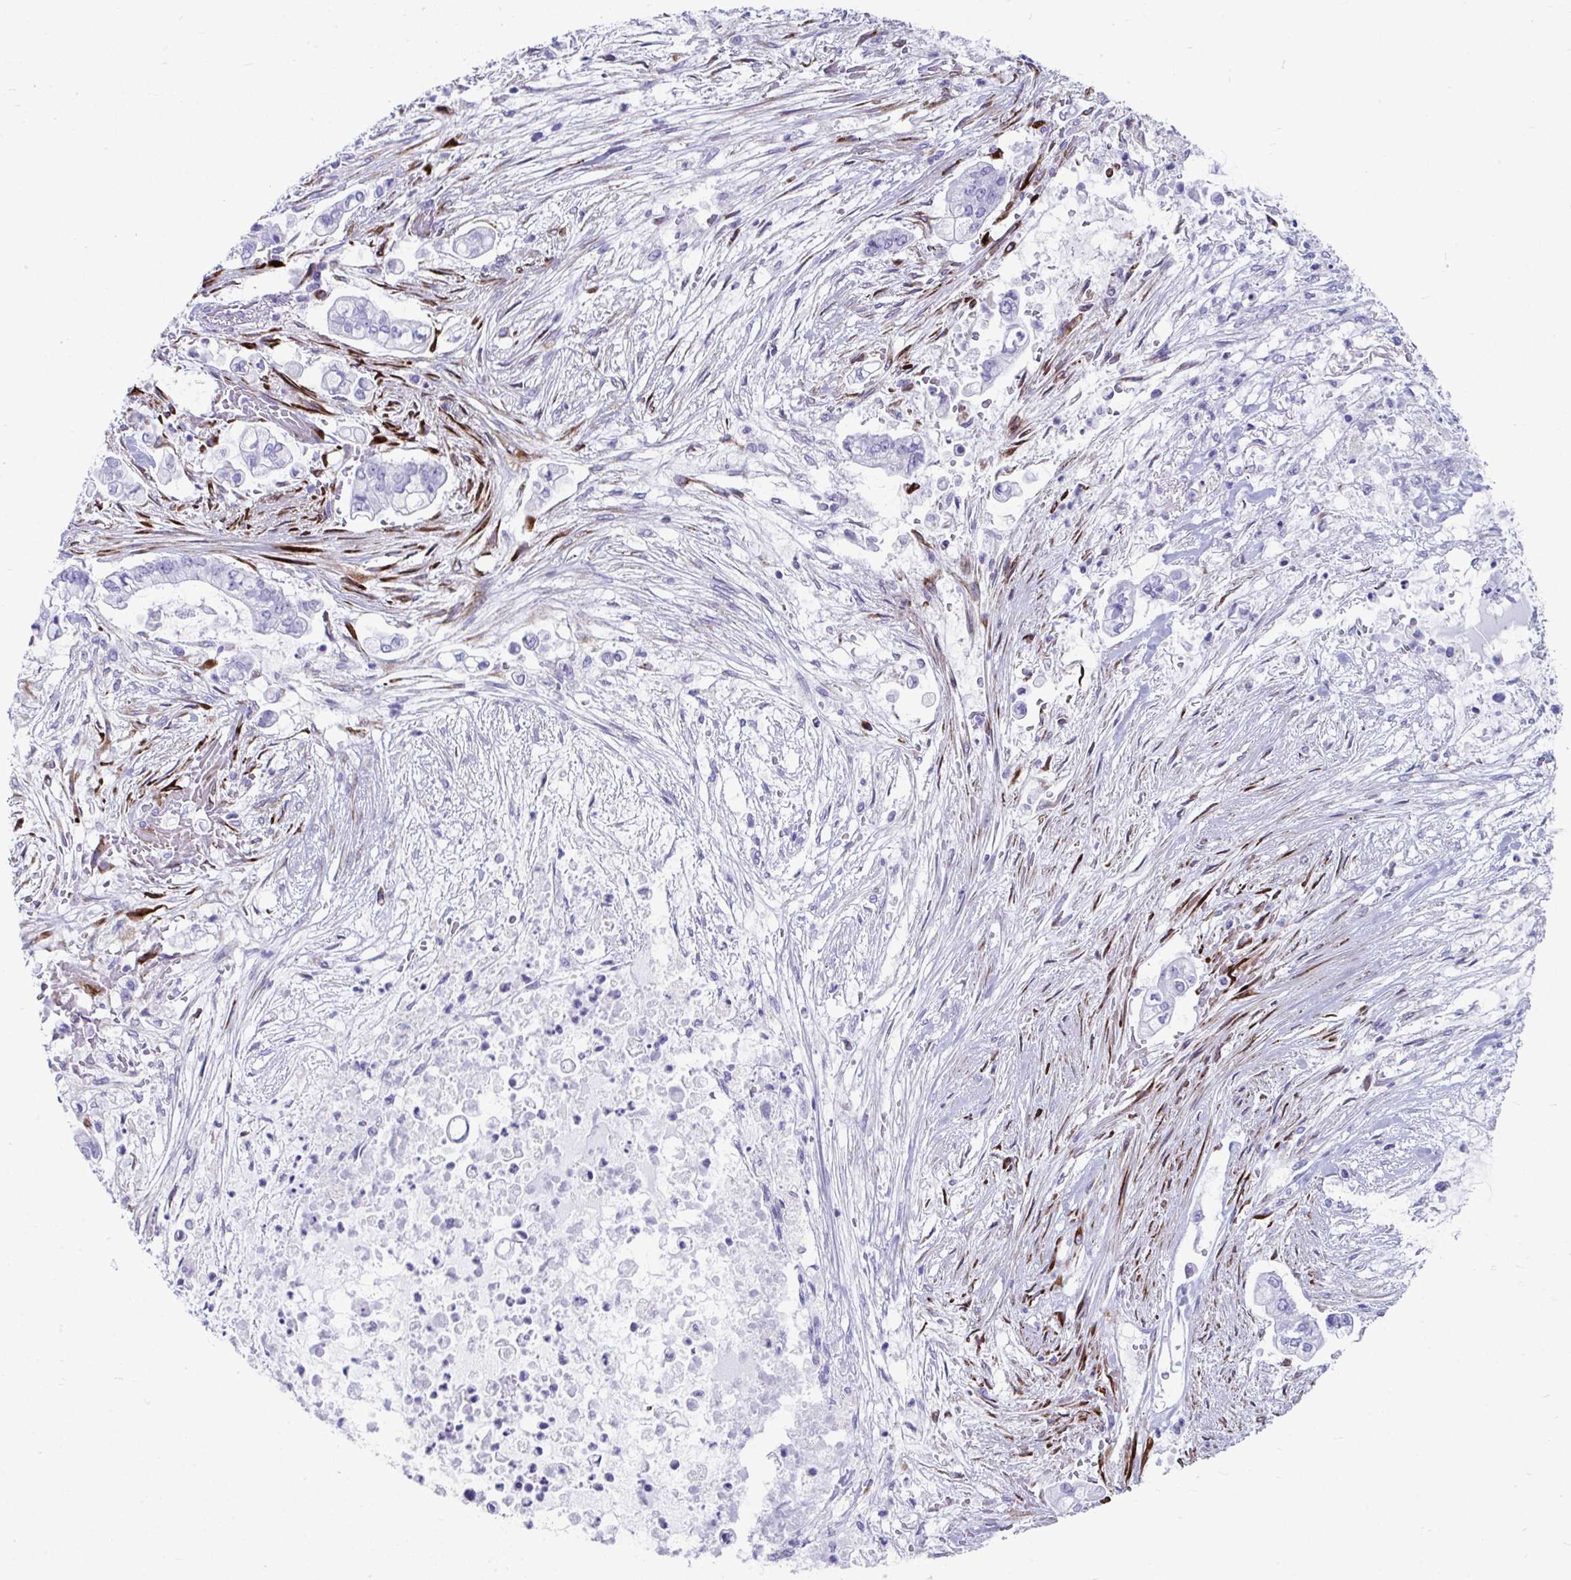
{"staining": {"intensity": "negative", "quantity": "none", "location": "none"}, "tissue": "pancreatic cancer", "cell_type": "Tumor cells", "image_type": "cancer", "snomed": [{"axis": "morphology", "description": "Adenocarcinoma, NOS"}, {"axis": "topography", "description": "Pancreas"}], "caption": "This photomicrograph is of adenocarcinoma (pancreatic) stained with immunohistochemistry (IHC) to label a protein in brown with the nuclei are counter-stained blue. There is no expression in tumor cells. The staining was performed using DAB to visualize the protein expression in brown, while the nuclei were stained in blue with hematoxylin (Magnification: 20x).", "gene": "GRXCR2", "patient": {"sex": "female", "age": 69}}